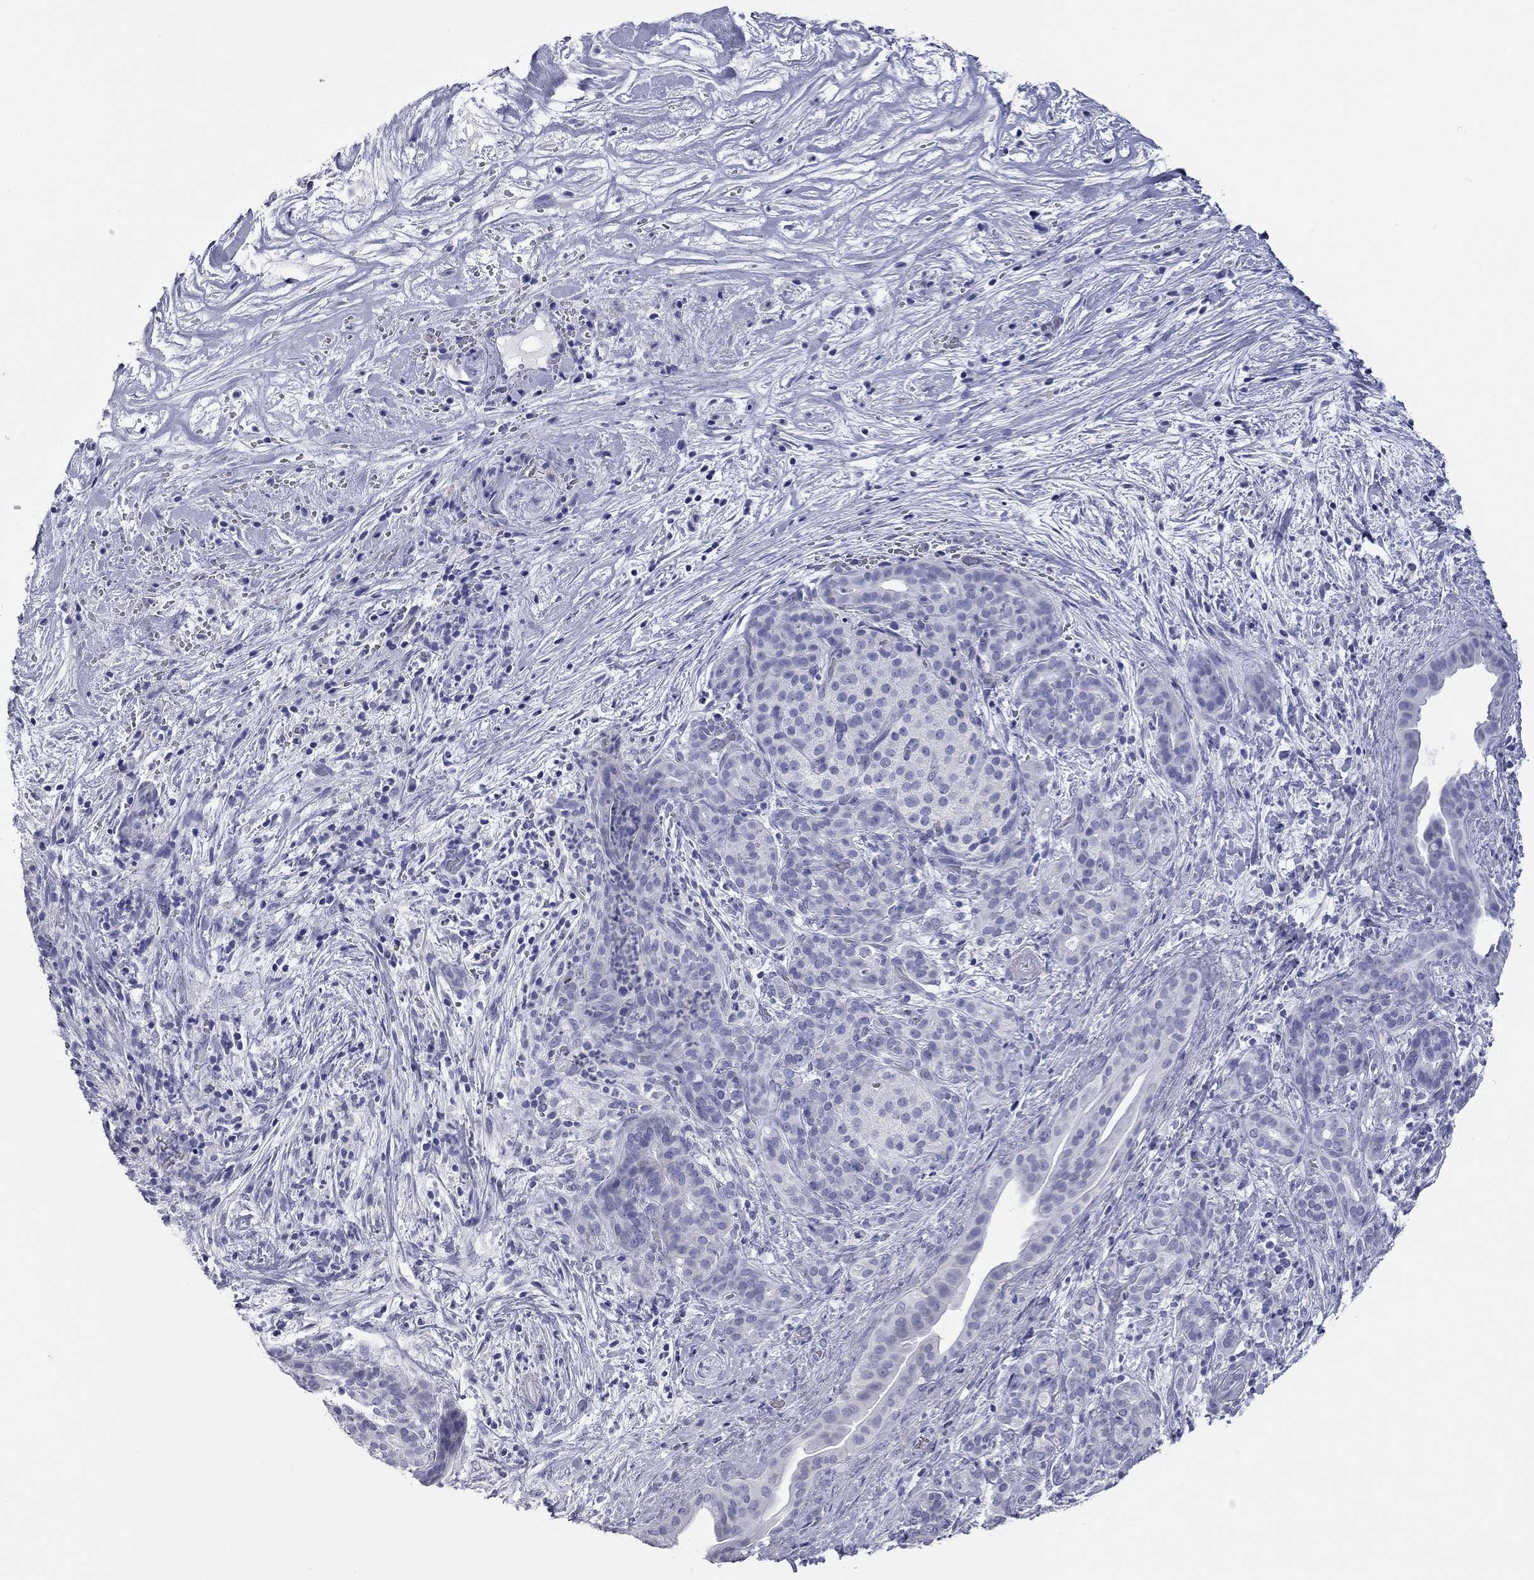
{"staining": {"intensity": "negative", "quantity": "none", "location": "none"}, "tissue": "pancreatic cancer", "cell_type": "Tumor cells", "image_type": "cancer", "snomed": [{"axis": "morphology", "description": "Adenocarcinoma, NOS"}, {"axis": "topography", "description": "Pancreas"}], "caption": "A high-resolution histopathology image shows immunohistochemistry (IHC) staining of pancreatic adenocarcinoma, which exhibits no significant staining in tumor cells.", "gene": "AK8", "patient": {"sex": "male", "age": 44}}